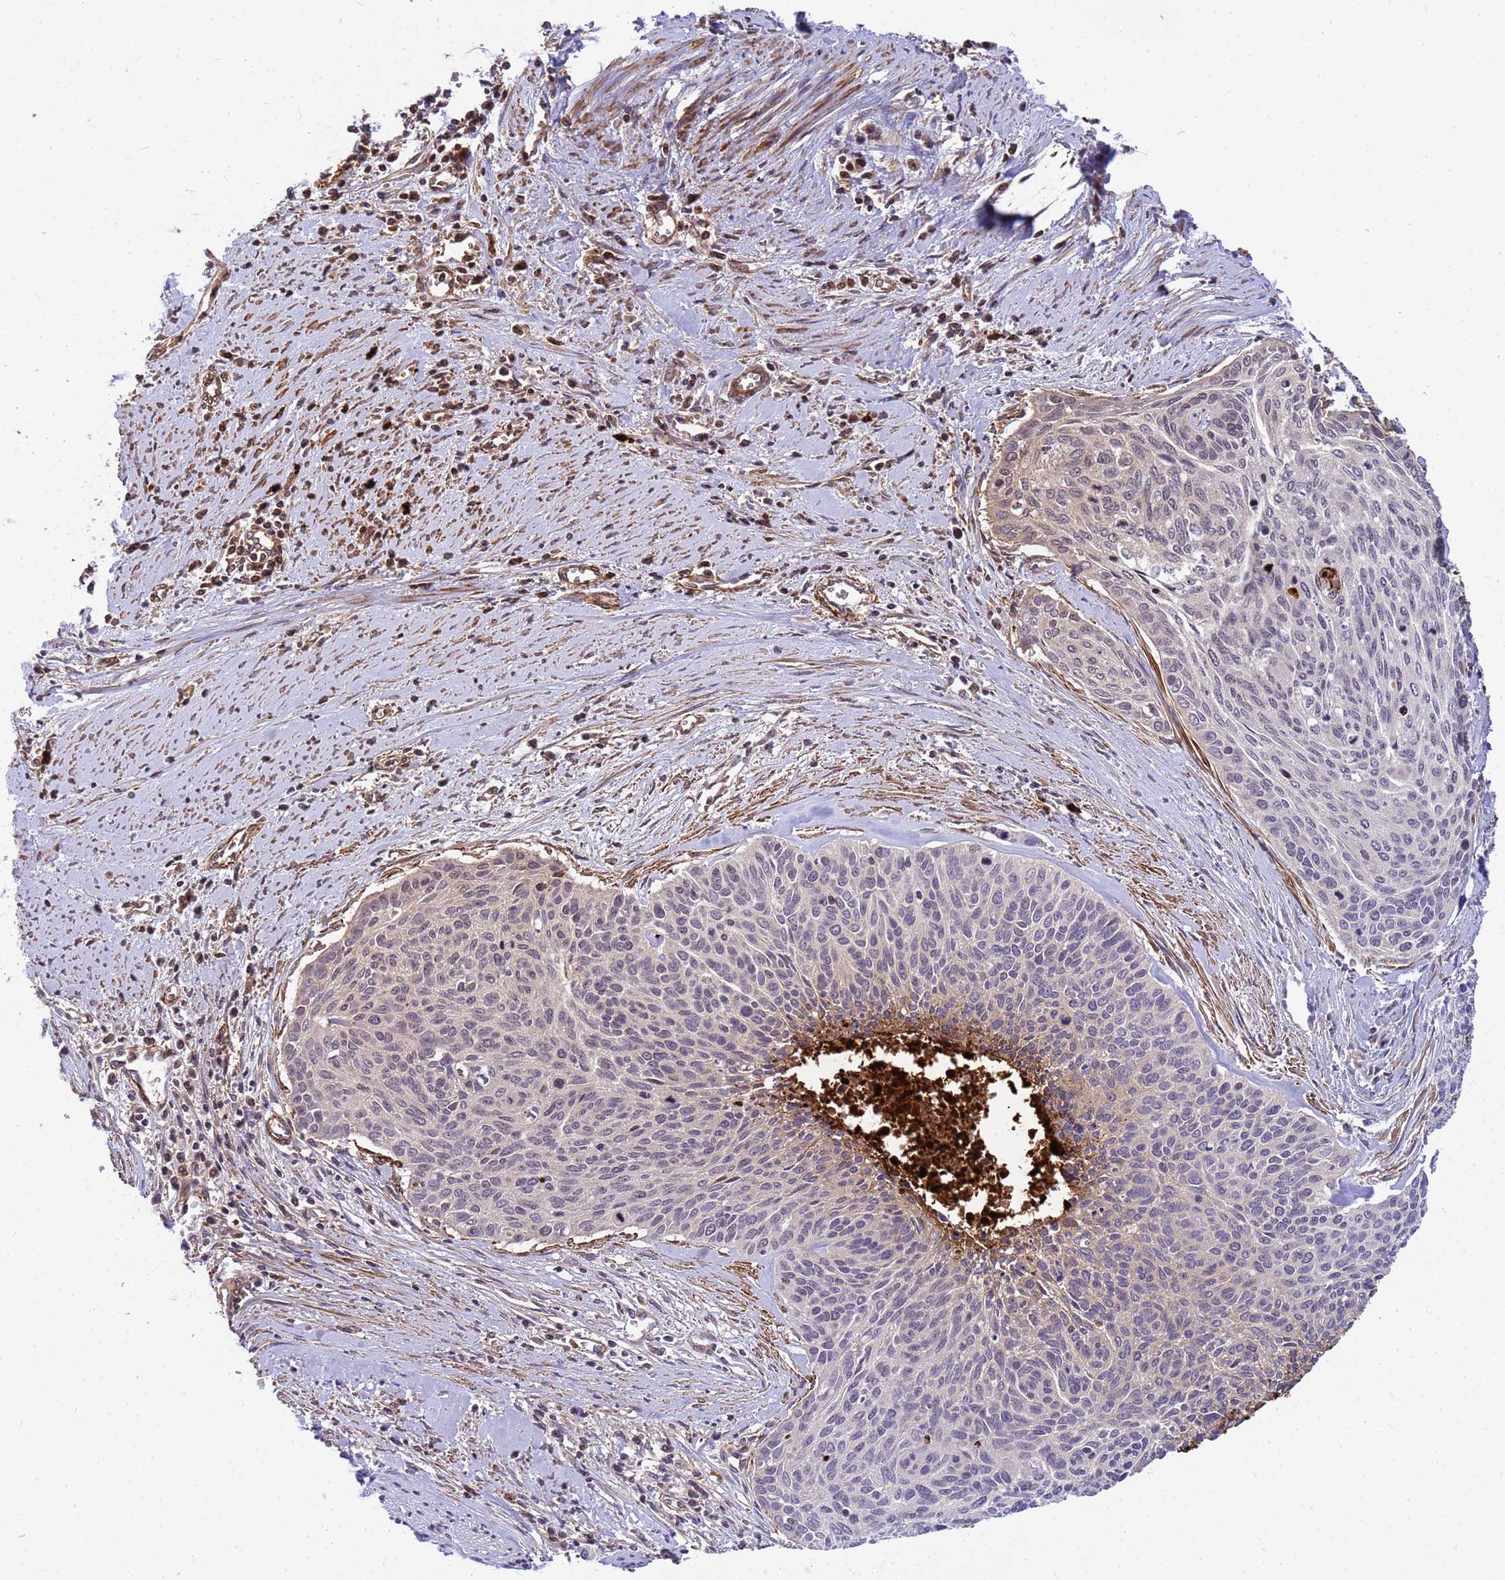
{"staining": {"intensity": "weak", "quantity": "<25%", "location": "nuclear"}, "tissue": "cervical cancer", "cell_type": "Tumor cells", "image_type": "cancer", "snomed": [{"axis": "morphology", "description": "Squamous cell carcinoma, NOS"}, {"axis": "topography", "description": "Cervix"}], "caption": "Cervical cancer (squamous cell carcinoma) stained for a protein using immunohistochemistry shows no expression tumor cells.", "gene": "ORM1", "patient": {"sex": "female", "age": 55}}